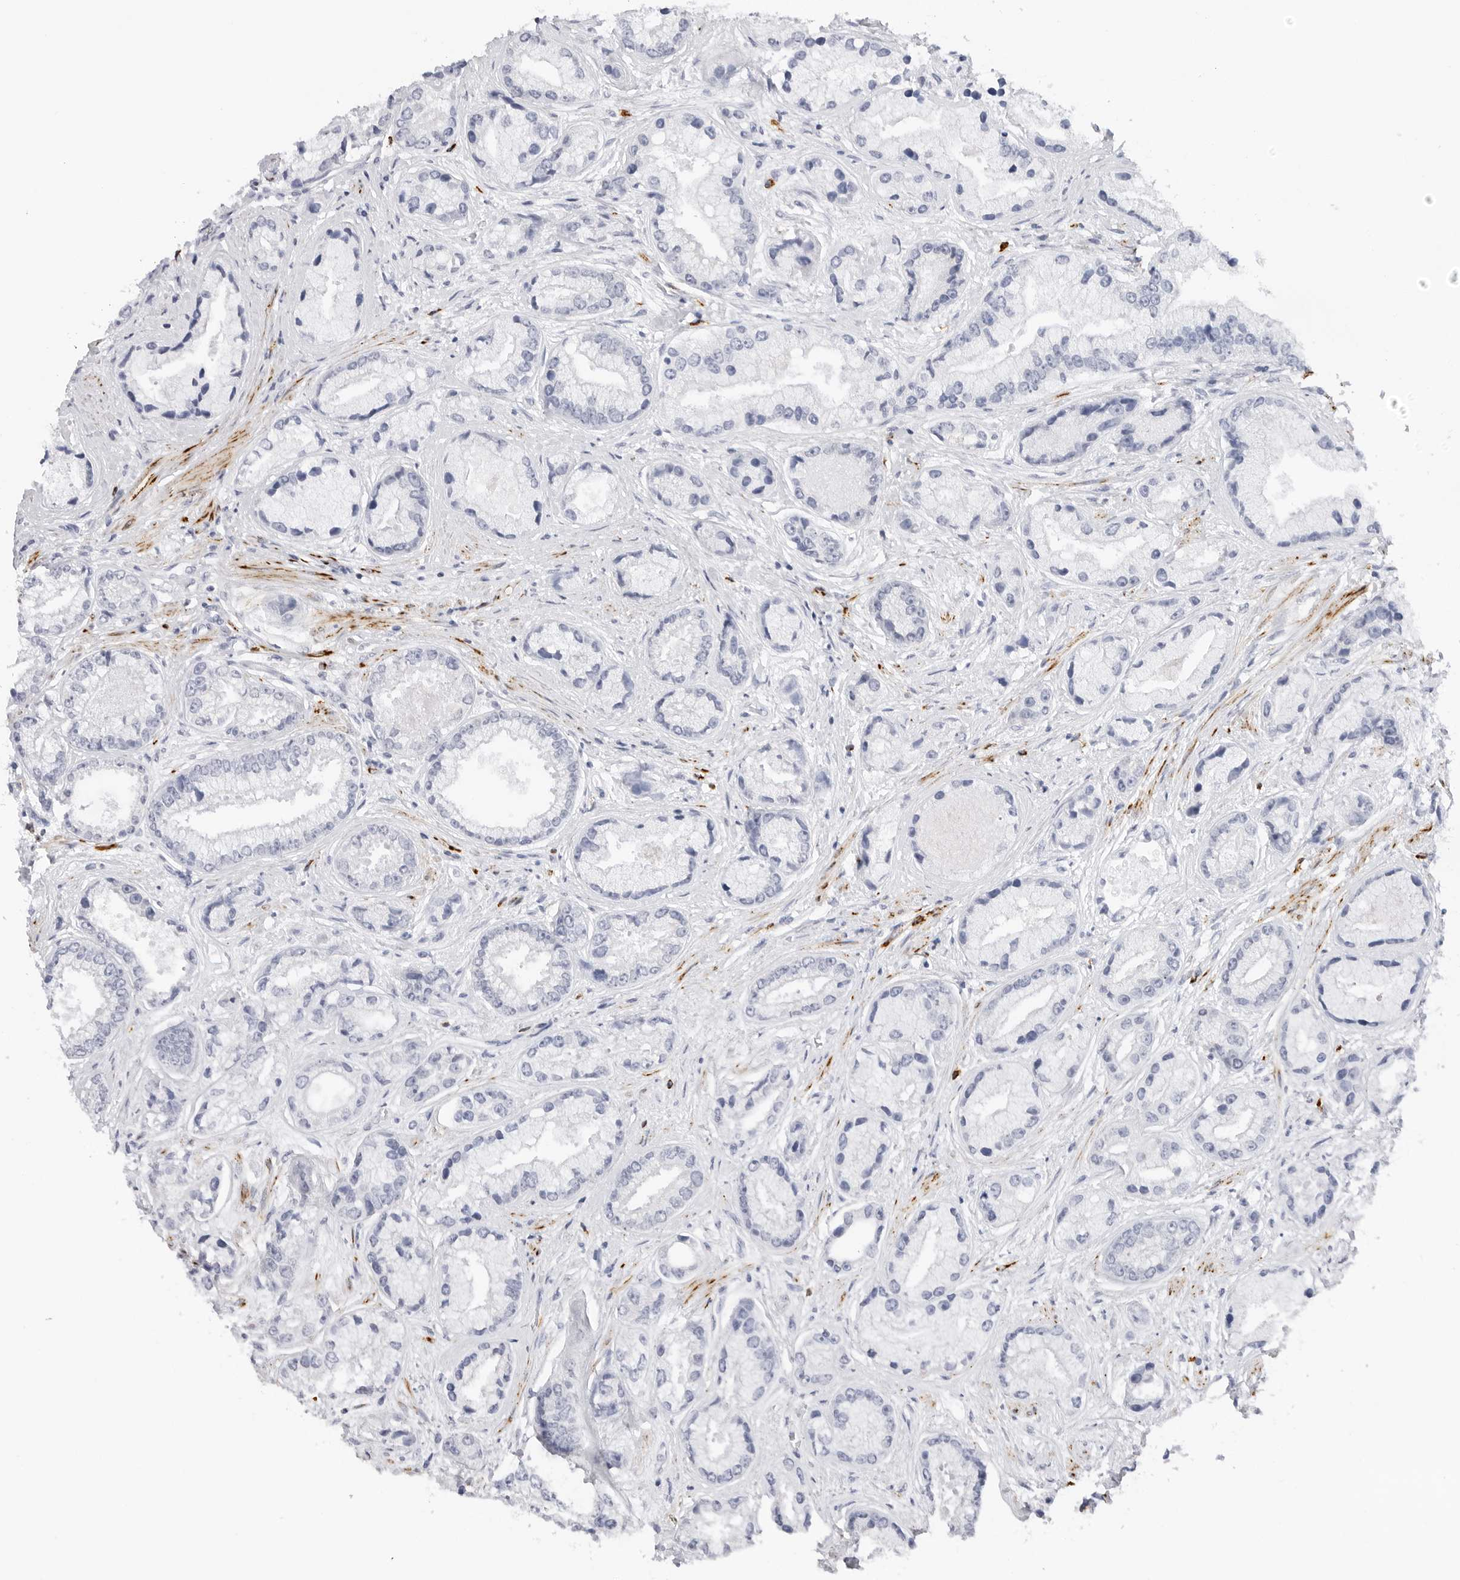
{"staining": {"intensity": "negative", "quantity": "none", "location": "none"}, "tissue": "prostate cancer", "cell_type": "Tumor cells", "image_type": "cancer", "snomed": [{"axis": "morphology", "description": "Adenocarcinoma, High grade"}, {"axis": "topography", "description": "Prostate"}], "caption": "There is no significant expression in tumor cells of prostate high-grade adenocarcinoma.", "gene": "HSPB7", "patient": {"sex": "male", "age": 61}}